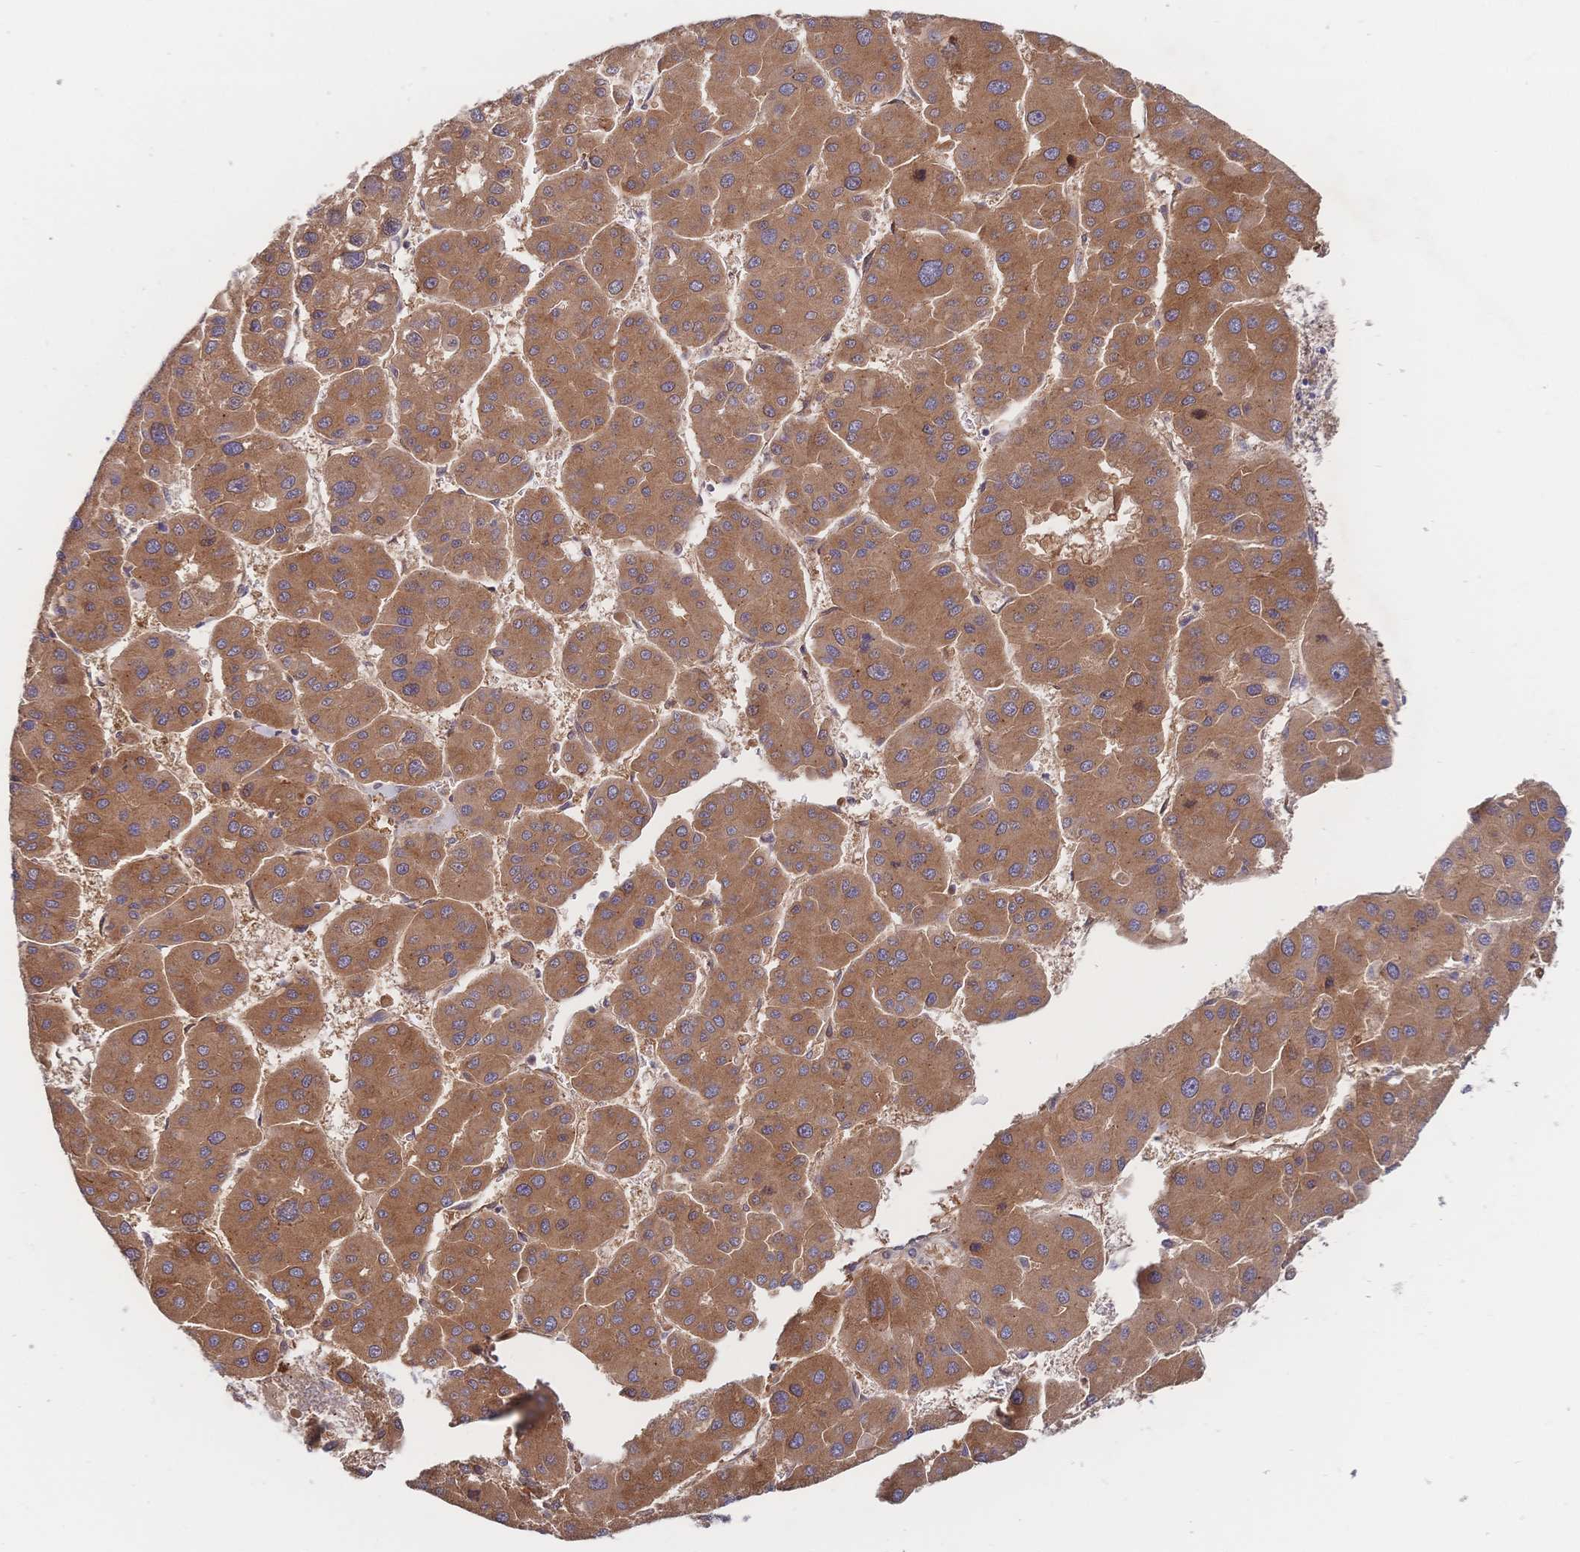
{"staining": {"intensity": "moderate", "quantity": ">75%", "location": "cytoplasmic/membranous"}, "tissue": "liver cancer", "cell_type": "Tumor cells", "image_type": "cancer", "snomed": [{"axis": "morphology", "description": "Carcinoma, Hepatocellular, NOS"}, {"axis": "topography", "description": "Liver"}], "caption": "Tumor cells show moderate cytoplasmic/membranous expression in about >75% of cells in hepatocellular carcinoma (liver).", "gene": "LMO4", "patient": {"sex": "male", "age": 73}}